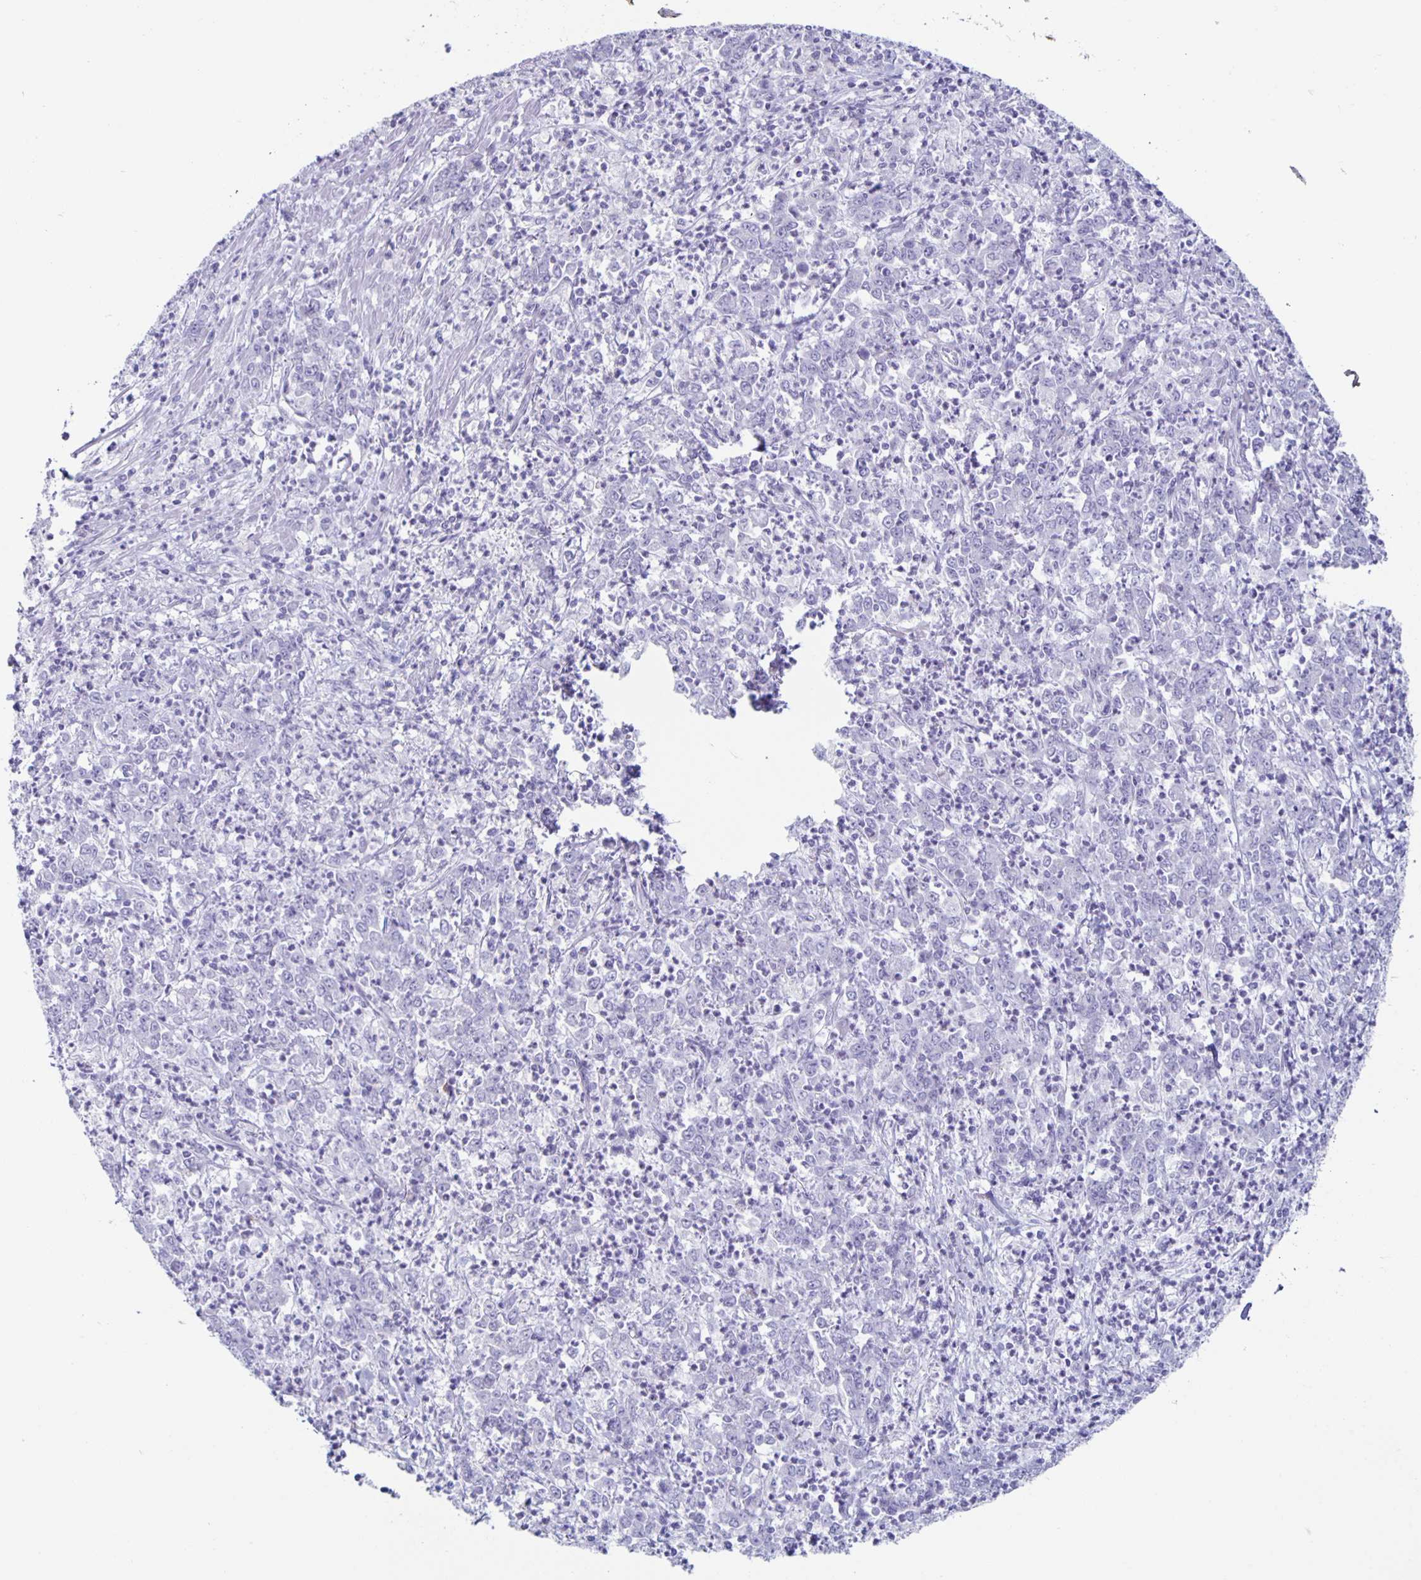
{"staining": {"intensity": "negative", "quantity": "none", "location": "none"}, "tissue": "stomach cancer", "cell_type": "Tumor cells", "image_type": "cancer", "snomed": [{"axis": "morphology", "description": "Adenocarcinoma, NOS"}, {"axis": "topography", "description": "Stomach, lower"}], "caption": "This is an immunohistochemistry (IHC) image of stomach cancer. There is no staining in tumor cells.", "gene": "CT45A5", "patient": {"sex": "female", "age": 71}}